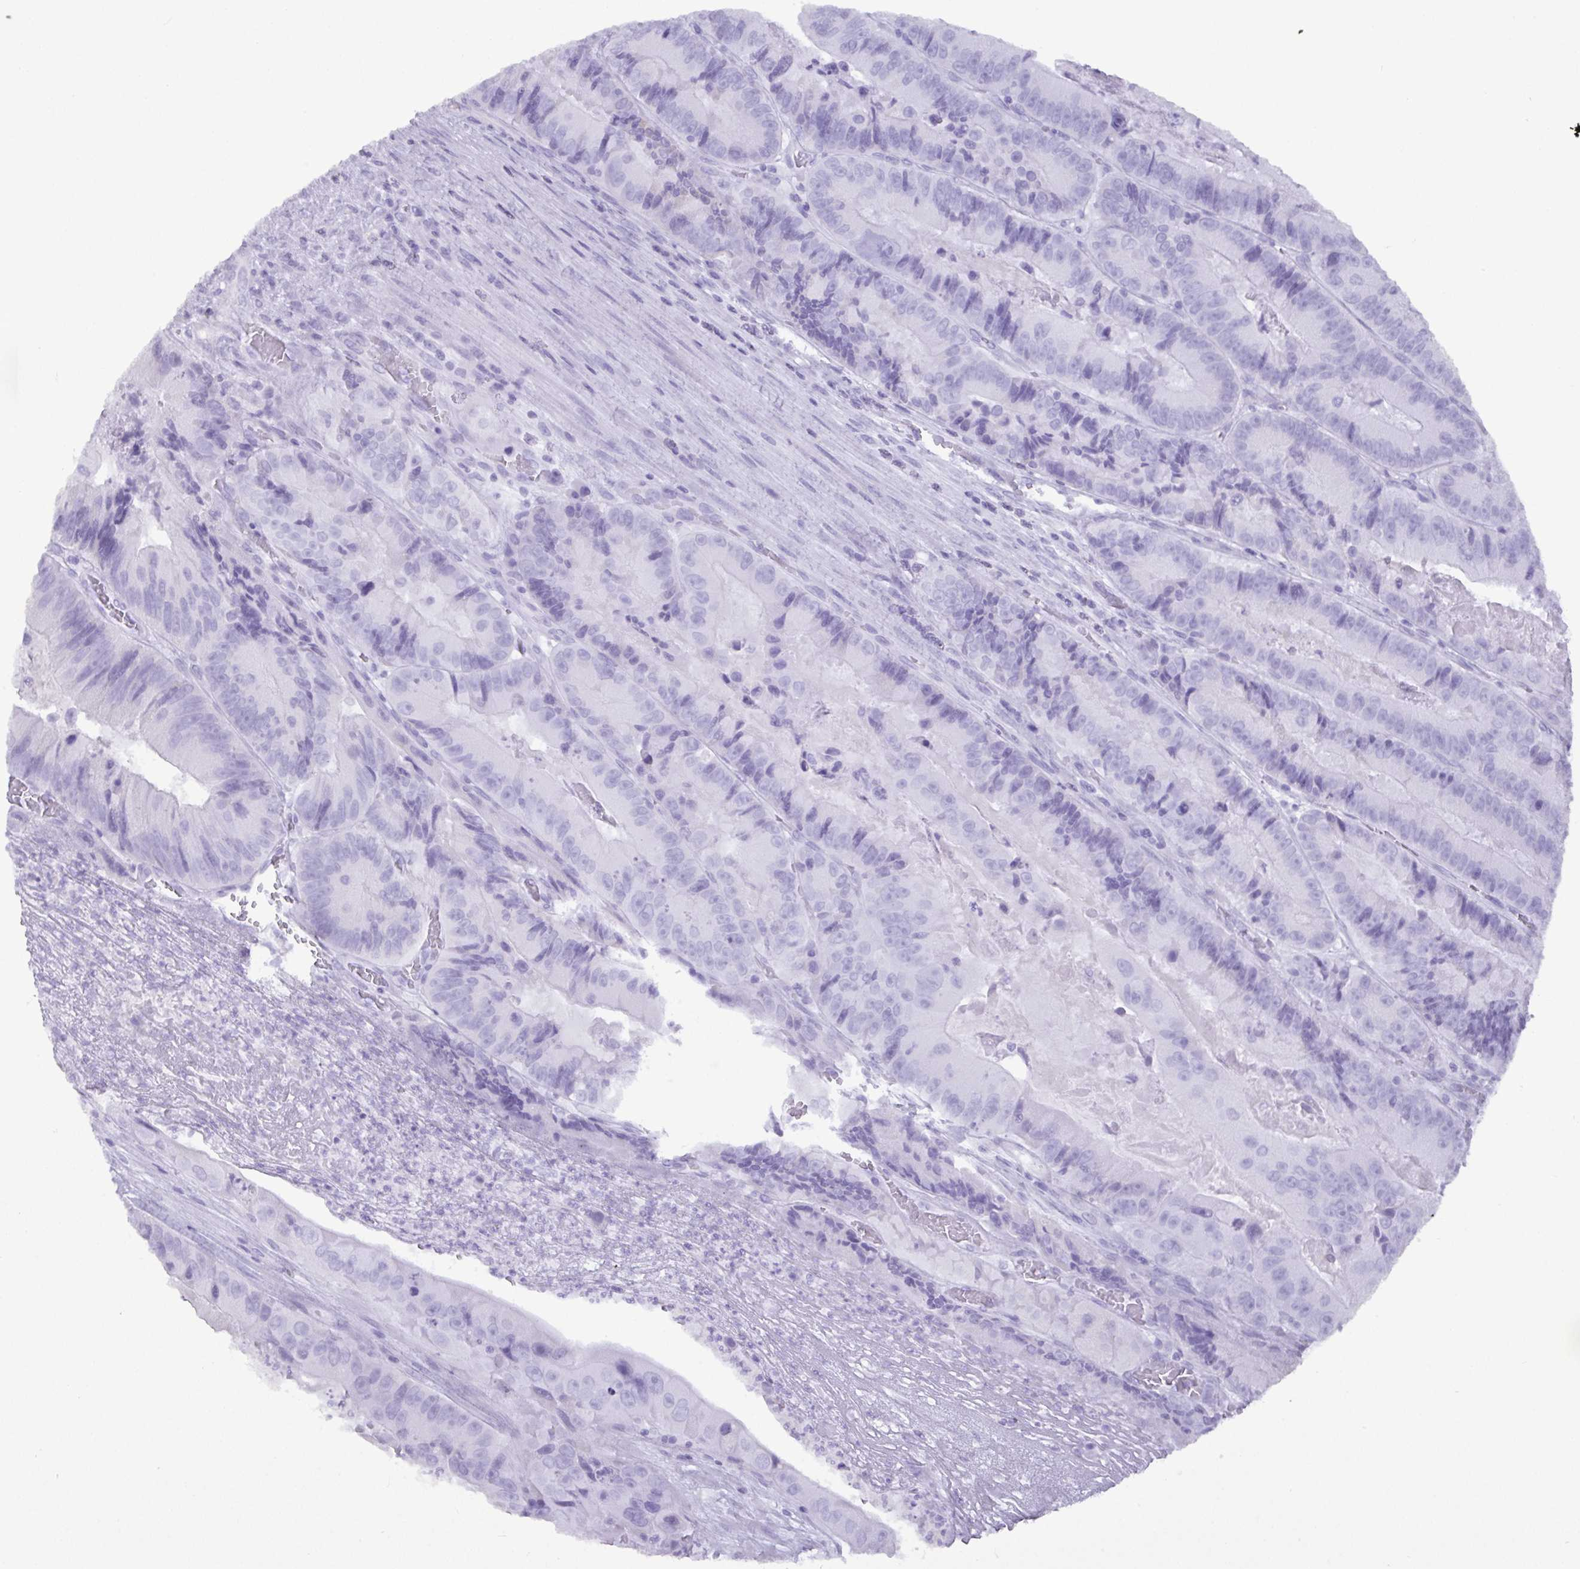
{"staining": {"intensity": "negative", "quantity": "none", "location": "none"}, "tissue": "colorectal cancer", "cell_type": "Tumor cells", "image_type": "cancer", "snomed": [{"axis": "morphology", "description": "Adenocarcinoma, NOS"}, {"axis": "topography", "description": "Colon"}], "caption": "The immunohistochemistry (IHC) image has no significant staining in tumor cells of colorectal cancer tissue. (Immunohistochemistry, brightfield microscopy, high magnification).", "gene": "C4orf33", "patient": {"sex": "female", "age": 86}}